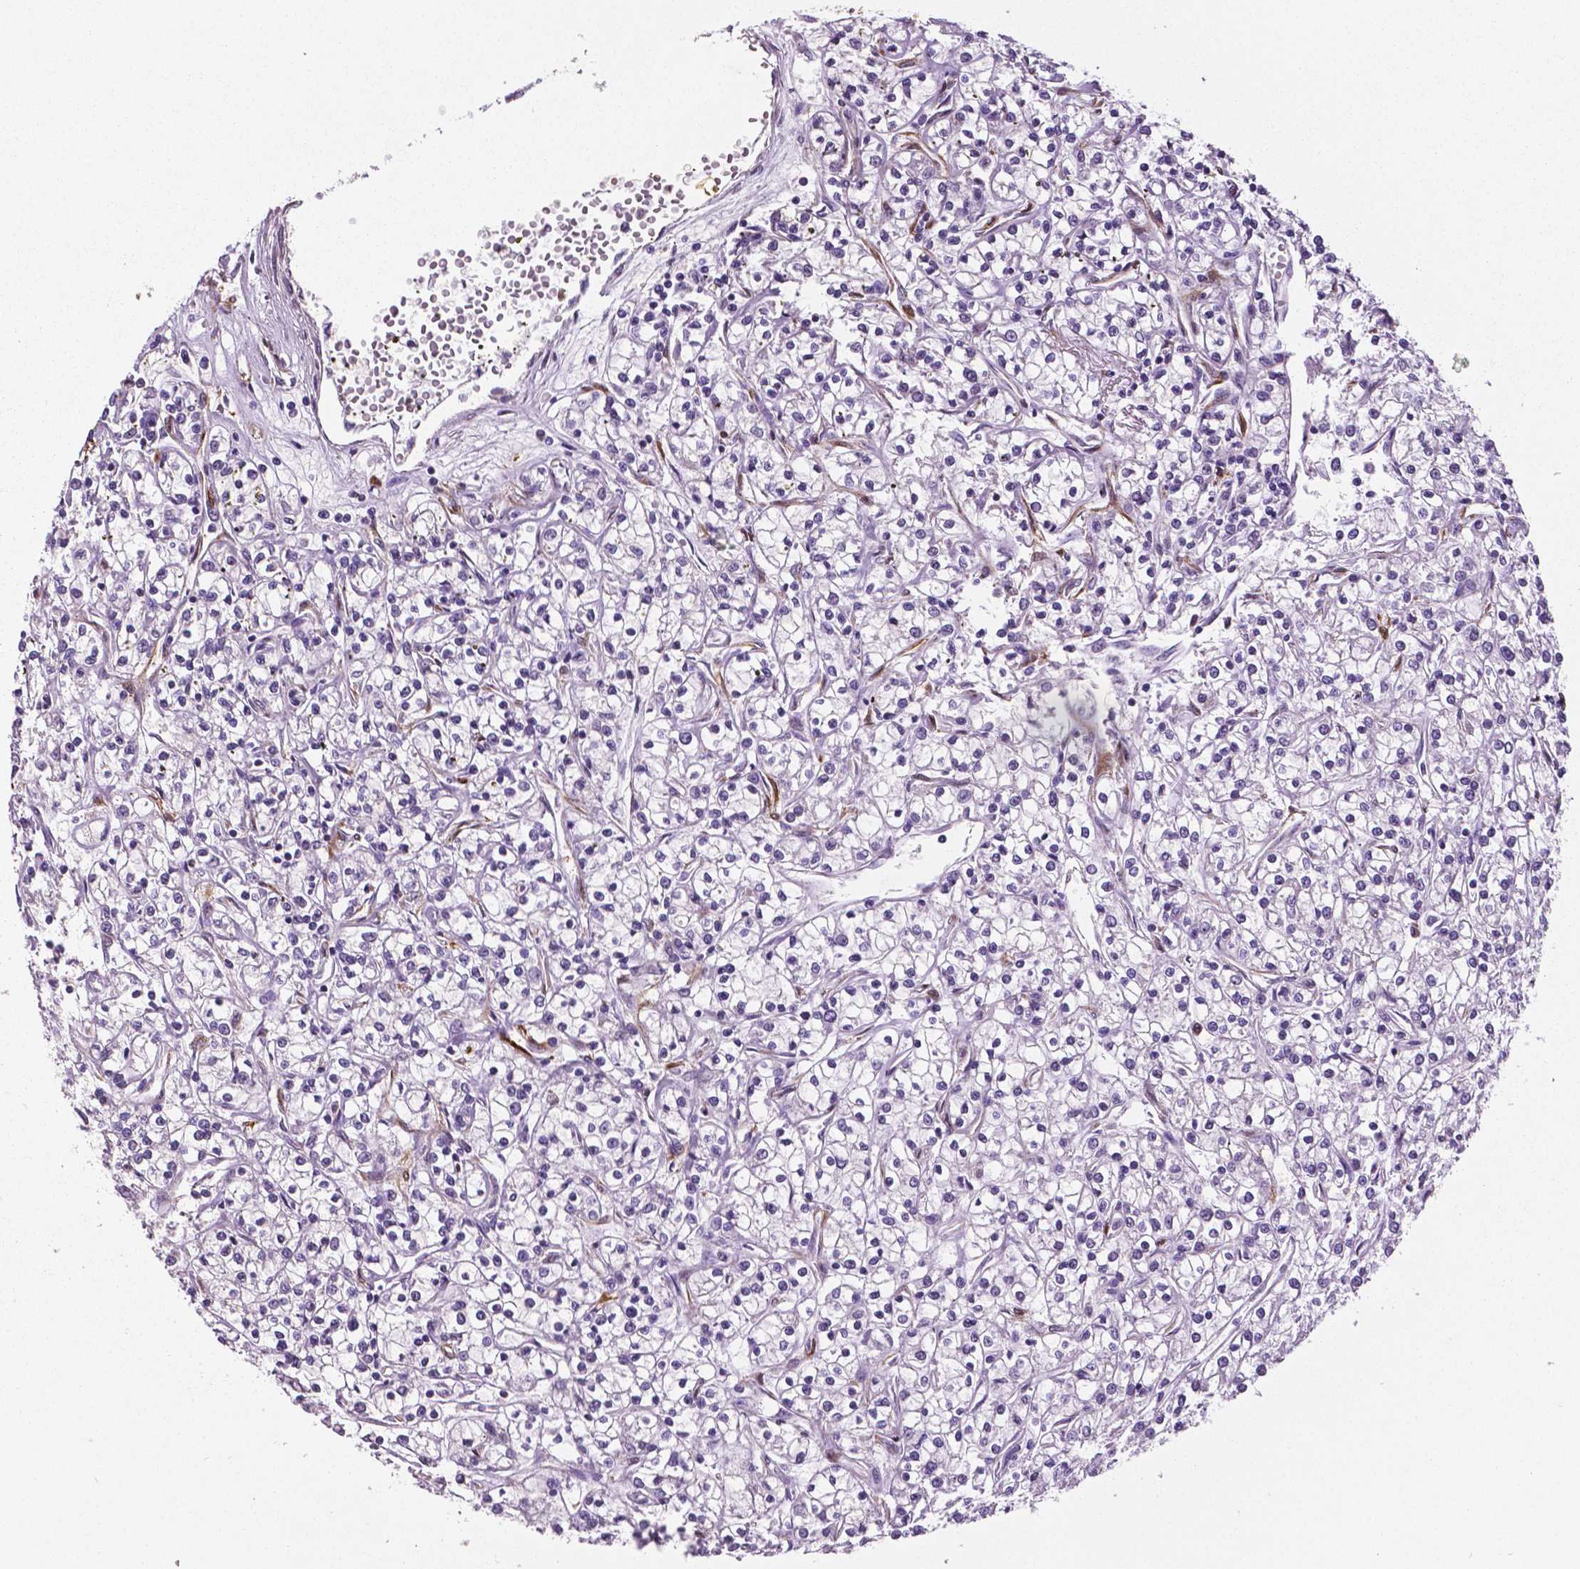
{"staining": {"intensity": "negative", "quantity": "none", "location": "none"}, "tissue": "renal cancer", "cell_type": "Tumor cells", "image_type": "cancer", "snomed": [{"axis": "morphology", "description": "Adenocarcinoma, NOS"}, {"axis": "topography", "description": "Kidney"}], "caption": "Renal cancer was stained to show a protein in brown. There is no significant staining in tumor cells.", "gene": "PHGDH", "patient": {"sex": "female", "age": 59}}